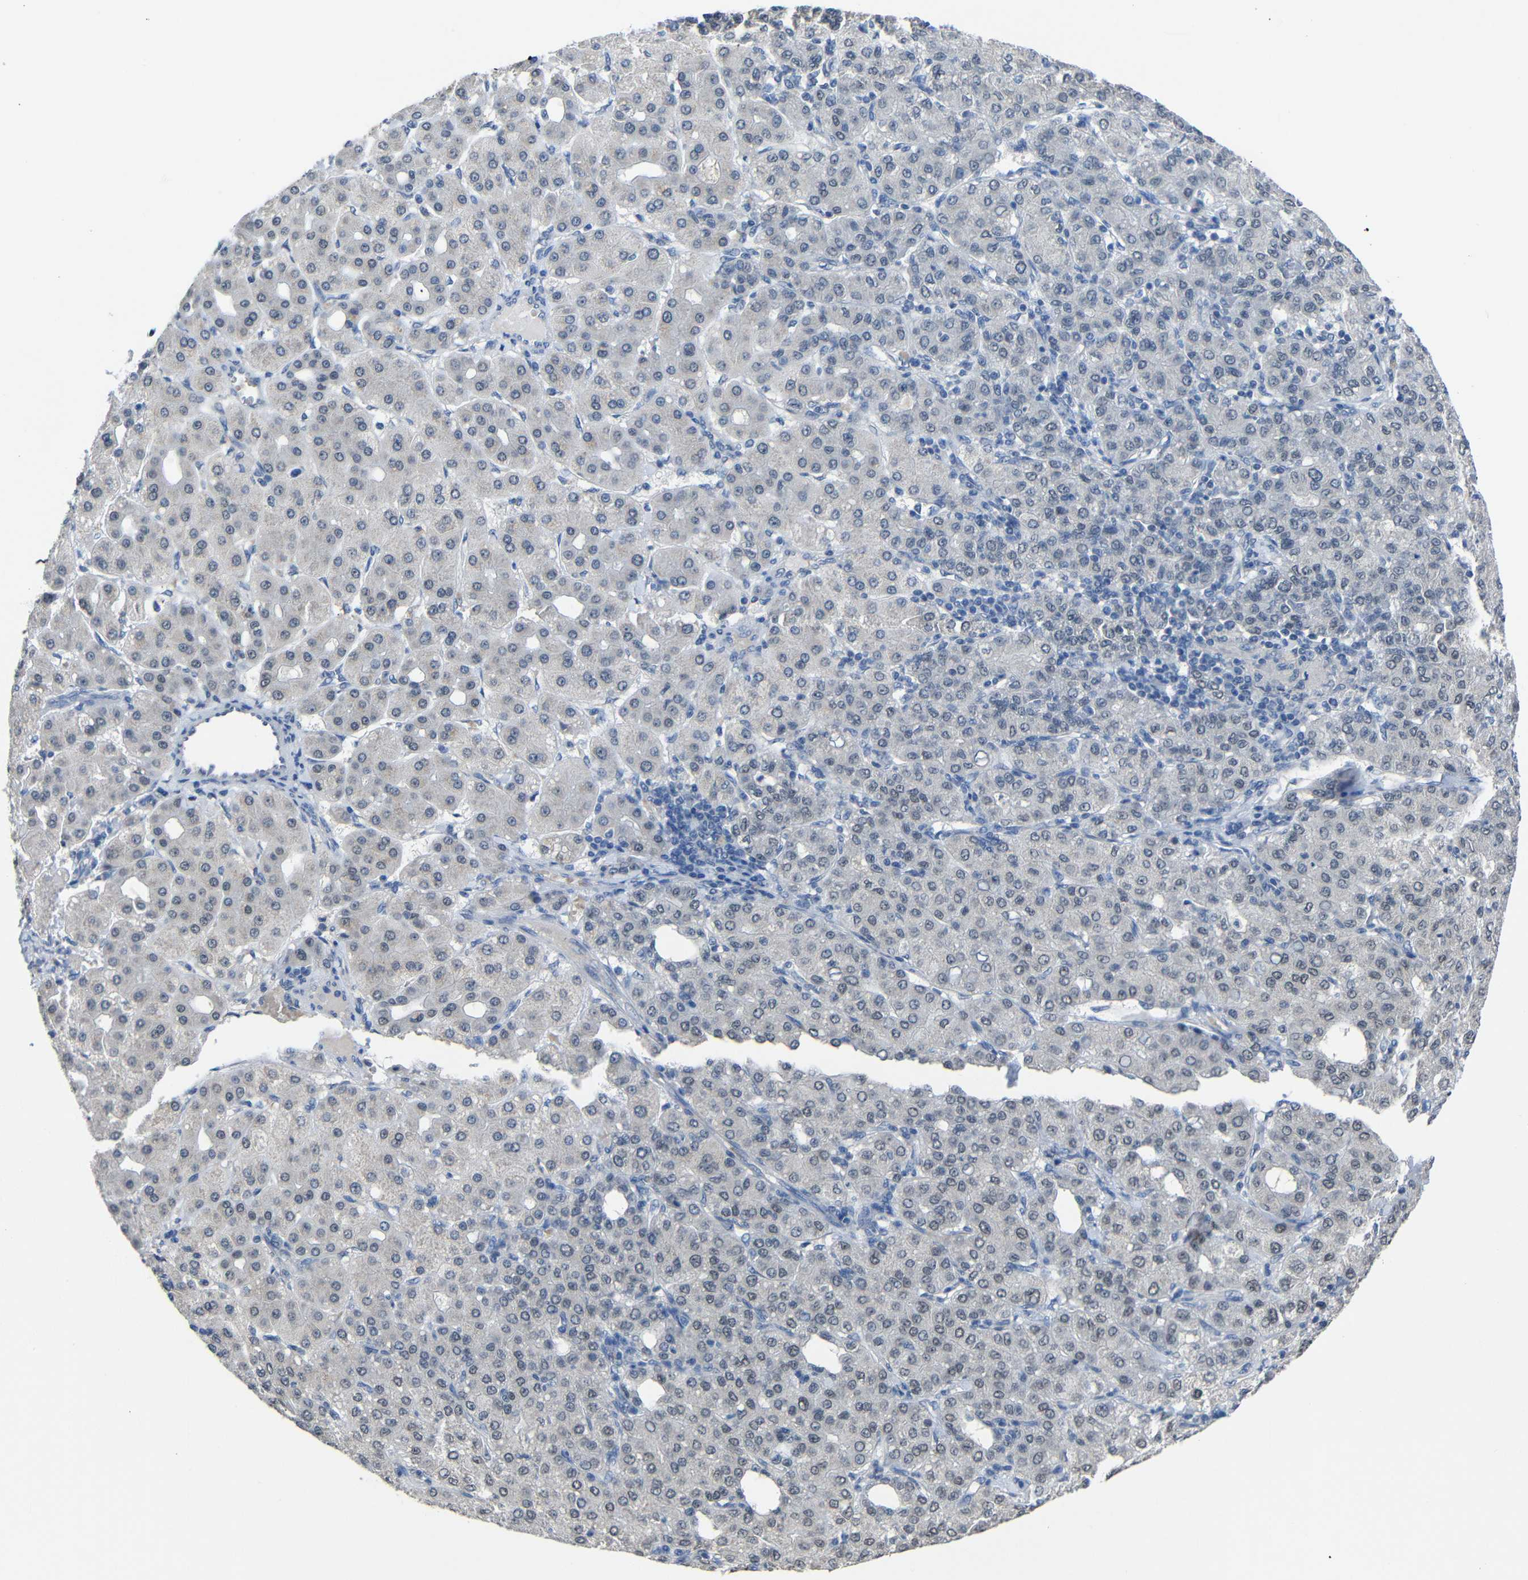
{"staining": {"intensity": "negative", "quantity": "none", "location": "none"}, "tissue": "liver cancer", "cell_type": "Tumor cells", "image_type": "cancer", "snomed": [{"axis": "morphology", "description": "Carcinoma, Hepatocellular, NOS"}, {"axis": "topography", "description": "Liver"}], "caption": "Hepatocellular carcinoma (liver) stained for a protein using IHC shows no expression tumor cells.", "gene": "HNF1A", "patient": {"sex": "male", "age": 65}}